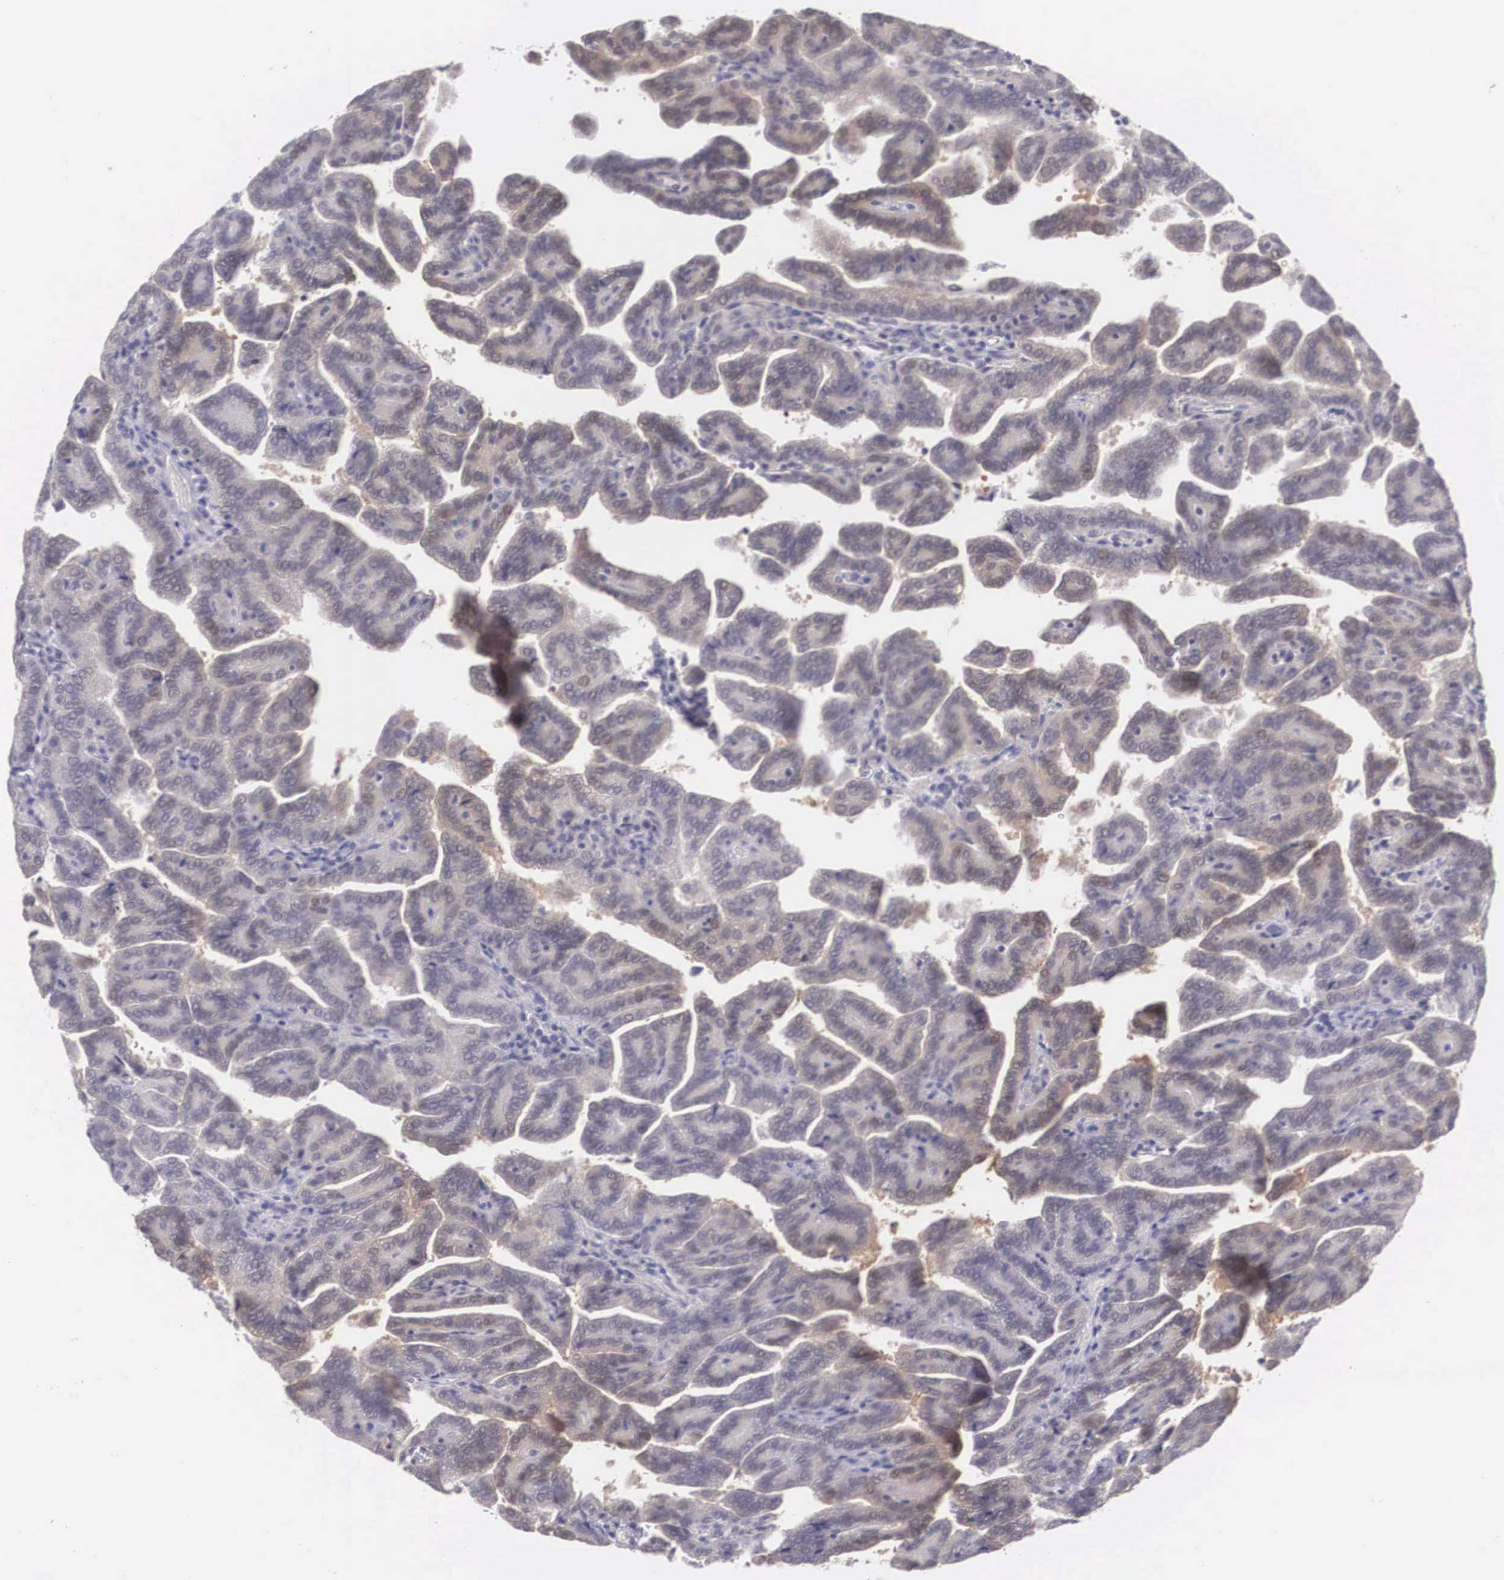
{"staining": {"intensity": "weak", "quantity": "25%-75%", "location": "cytoplasmic/membranous"}, "tissue": "renal cancer", "cell_type": "Tumor cells", "image_type": "cancer", "snomed": [{"axis": "morphology", "description": "Adenocarcinoma, NOS"}, {"axis": "topography", "description": "Kidney"}], "caption": "Immunohistochemical staining of adenocarcinoma (renal) demonstrates low levels of weak cytoplasmic/membranous protein expression in about 25%-75% of tumor cells.", "gene": "NINL", "patient": {"sex": "male", "age": 61}}